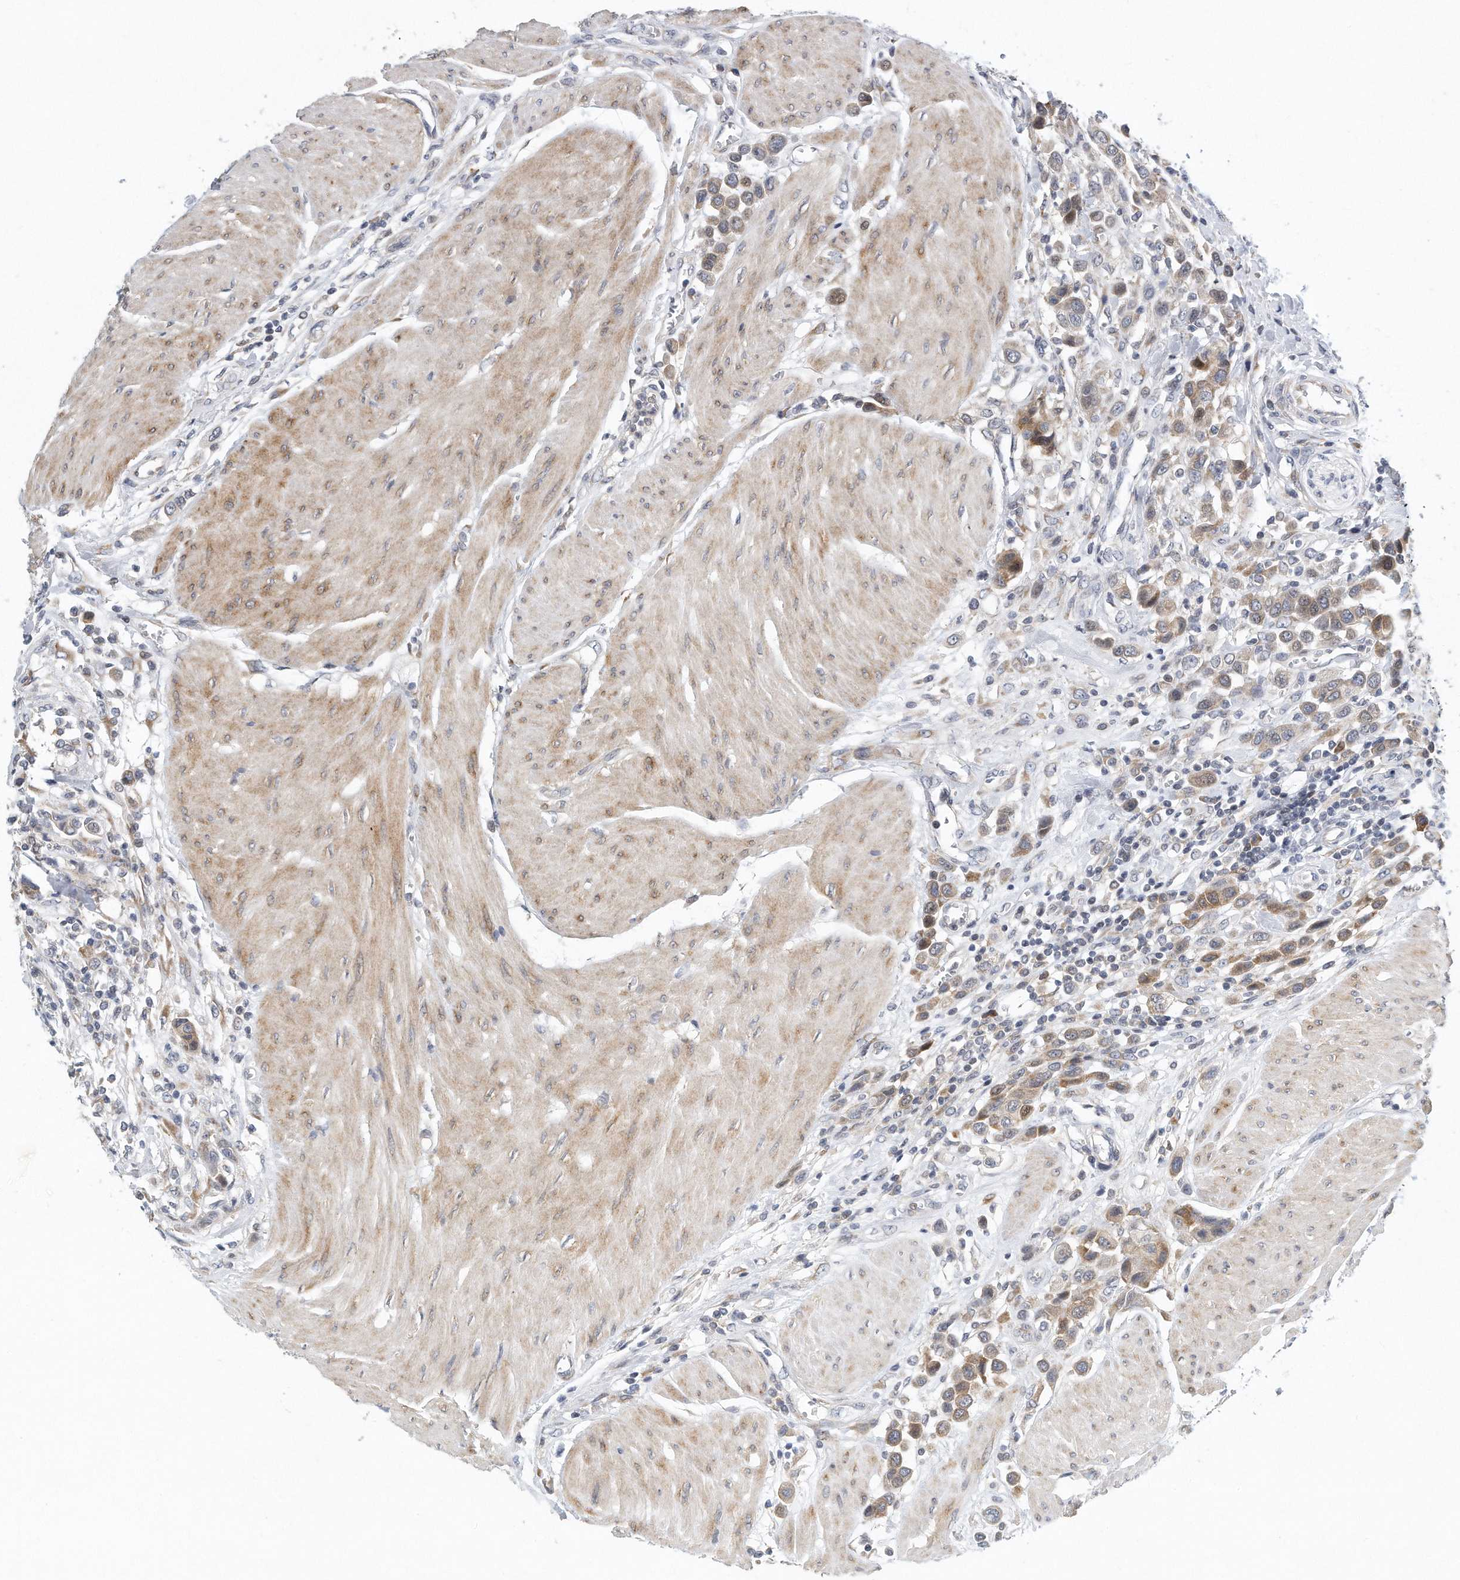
{"staining": {"intensity": "weak", "quantity": ">75%", "location": "cytoplasmic/membranous"}, "tissue": "urothelial cancer", "cell_type": "Tumor cells", "image_type": "cancer", "snomed": [{"axis": "morphology", "description": "Urothelial carcinoma, High grade"}, {"axis": "topography", "description": "Urinary bladder"}], "caption": "High-magnification brightfield microscopy of high-grade urothelial carcinoma stained with DAB (3,3'-diaminobenzidine) (brown) and counterstained with hematoxylin (blue). tumor cells exhibit weak cytoplasmic/membranous expression is seen in approximately>75% of cells.", "gene": "VLDLR", "patient": {"sex": "male", "age": 50}}